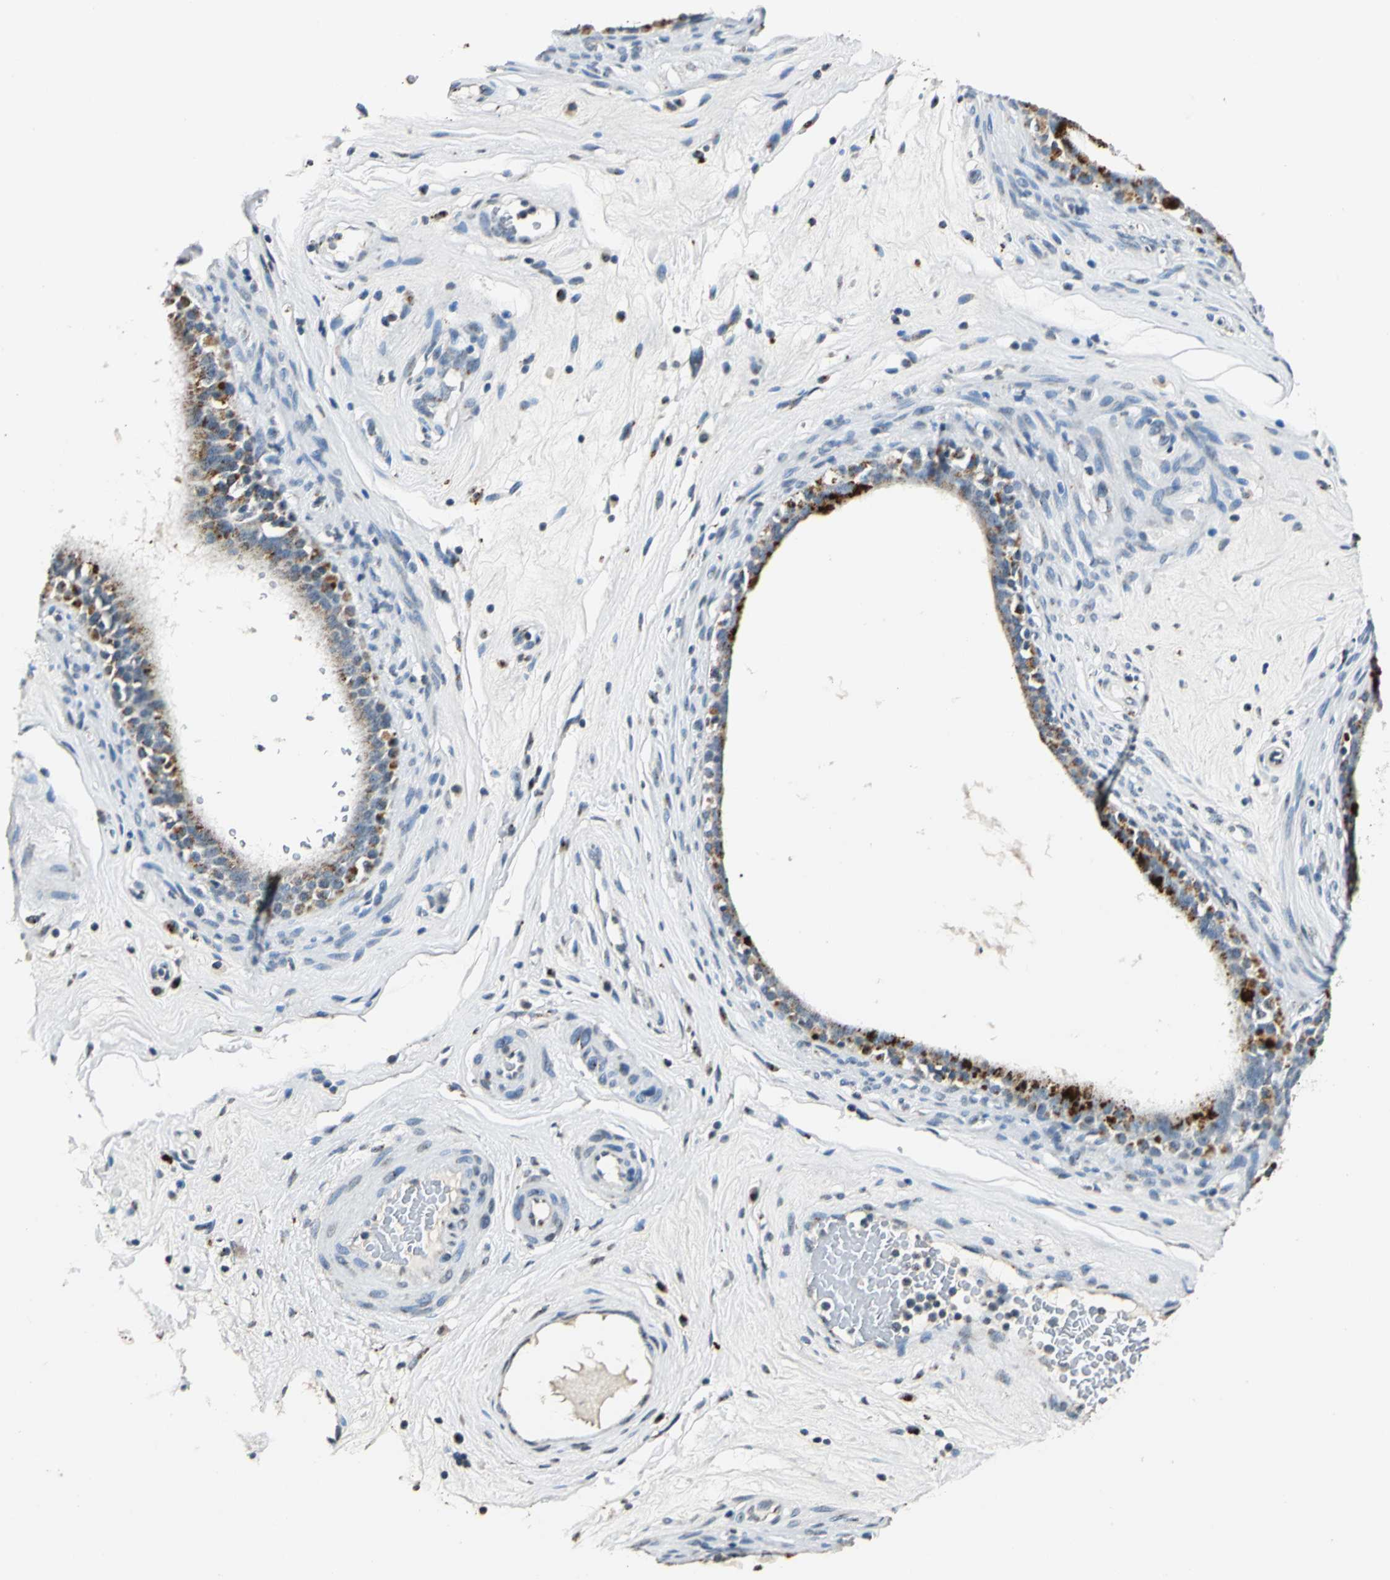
{"staining": {"intensity": "moderate", "quantity": ">75%", "location": "cytoplasmic/membranous"}, "tissue": "epididymis", "cell_type": "Glandular cells", "image_type": "normal", "snomed": [{"axis": "morphology", "description": "Normal tissue, NOS"}, {"axis": "morphology", "description": "Inflammation, NOS"}, {"axis": "topography", "description": "Epididymis"}], "caption": "Immunohistochemical staining of unremarkable epididymis displays moderate cytoplasmic/membranous protein expression in about >75% of glandular cells. (DAB (3,3'-diaminobenzidine) = brown stain, brightfield microscopy at high magnification).", "gene": "TMEM115", "patient": {"sex": "male", "age": 84}}